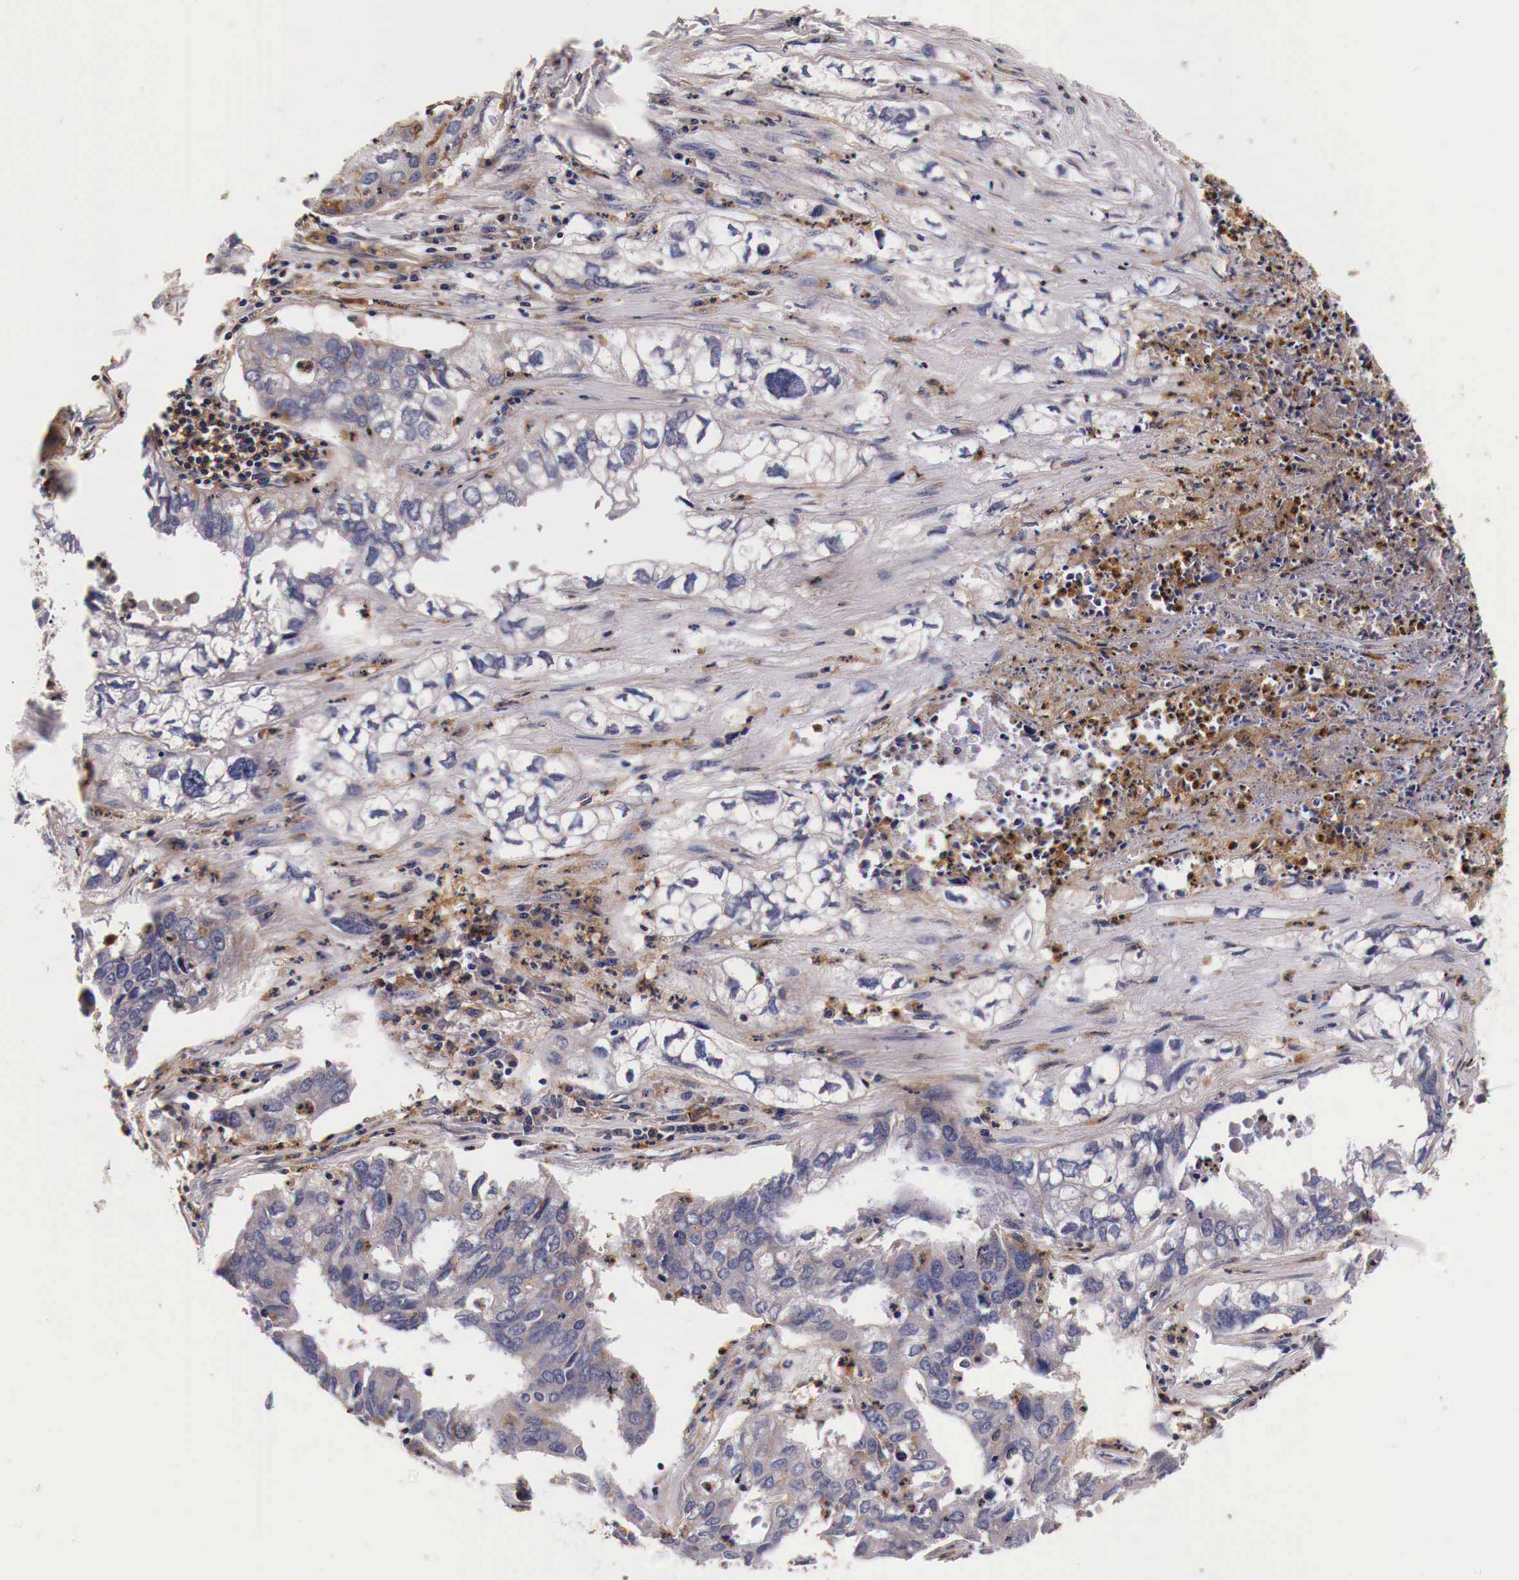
{"staining": {"intensity": "weak", "quantity": ">75%", "location": "cytoplasmic/membranous"}, "tissue": "lung cancer", "cell_type": "Tumor cells", "image_type": "cancer", "snomed": [{"axis": "morphology", "description": "Adenocarcinoma, NOS"}, {"axis": "topography", "description": "Lung"}], "caption": "Immunohistochemistry (IHC) staining of lung cancer (adenocarcinoma), which demonstrates low levels of weak cytoplasmic/membranous positivity in approximately >75% of tumor cells indicating weak cytoplasmic/membranous protein expression. The staining was performed using DAB (3,3'-diaminobenzidine) (brown) for protein detection and nuclei were counterstained in hematoxylin (blue).", "gene": "RP2", "patient": {"sex": "male", "age": 48}}